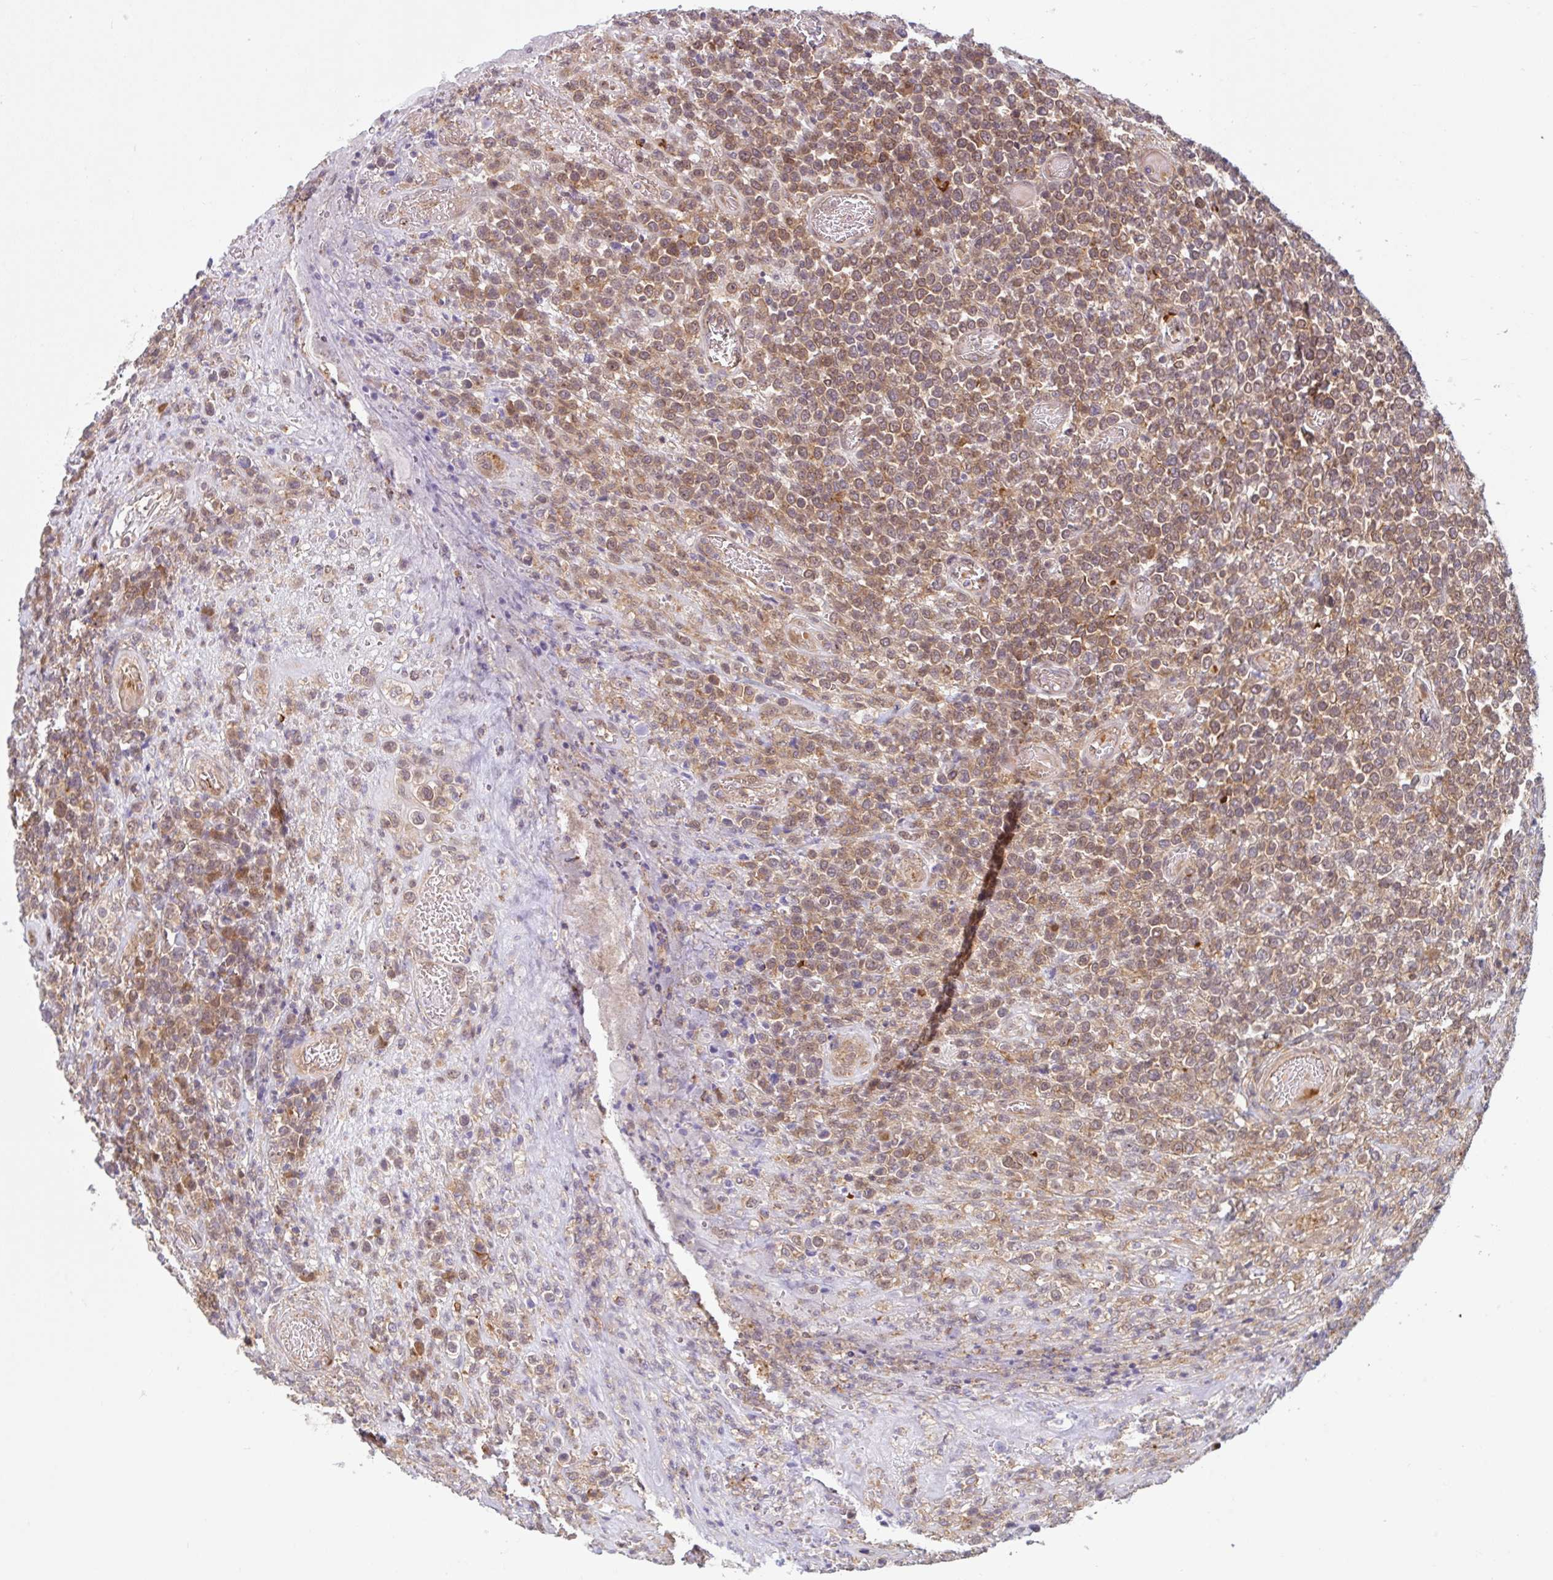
{"staining": {"intensity": "moderate", "quantity": ">75%", "location": "cytoplasmic/membranous"}, "tissue": "lymphoma", "cell_type": "Tumor cells", "image_type": "cancer", "snomed": [{"axis": "morphology", "description": "Malignant lymphoma, non-Hodgkin's type, High grade"}, {"axis": "topography", "description": "Soft tissue"}], "caption": "A micrograph showing moderate cytoplasmic/membranous positivity in about >75% of tumor cells in lymphoma, as visualized by brown immunohistochemical staining.", "gene": "HMBS", "patient": {"sex": "female", "age": 56}}